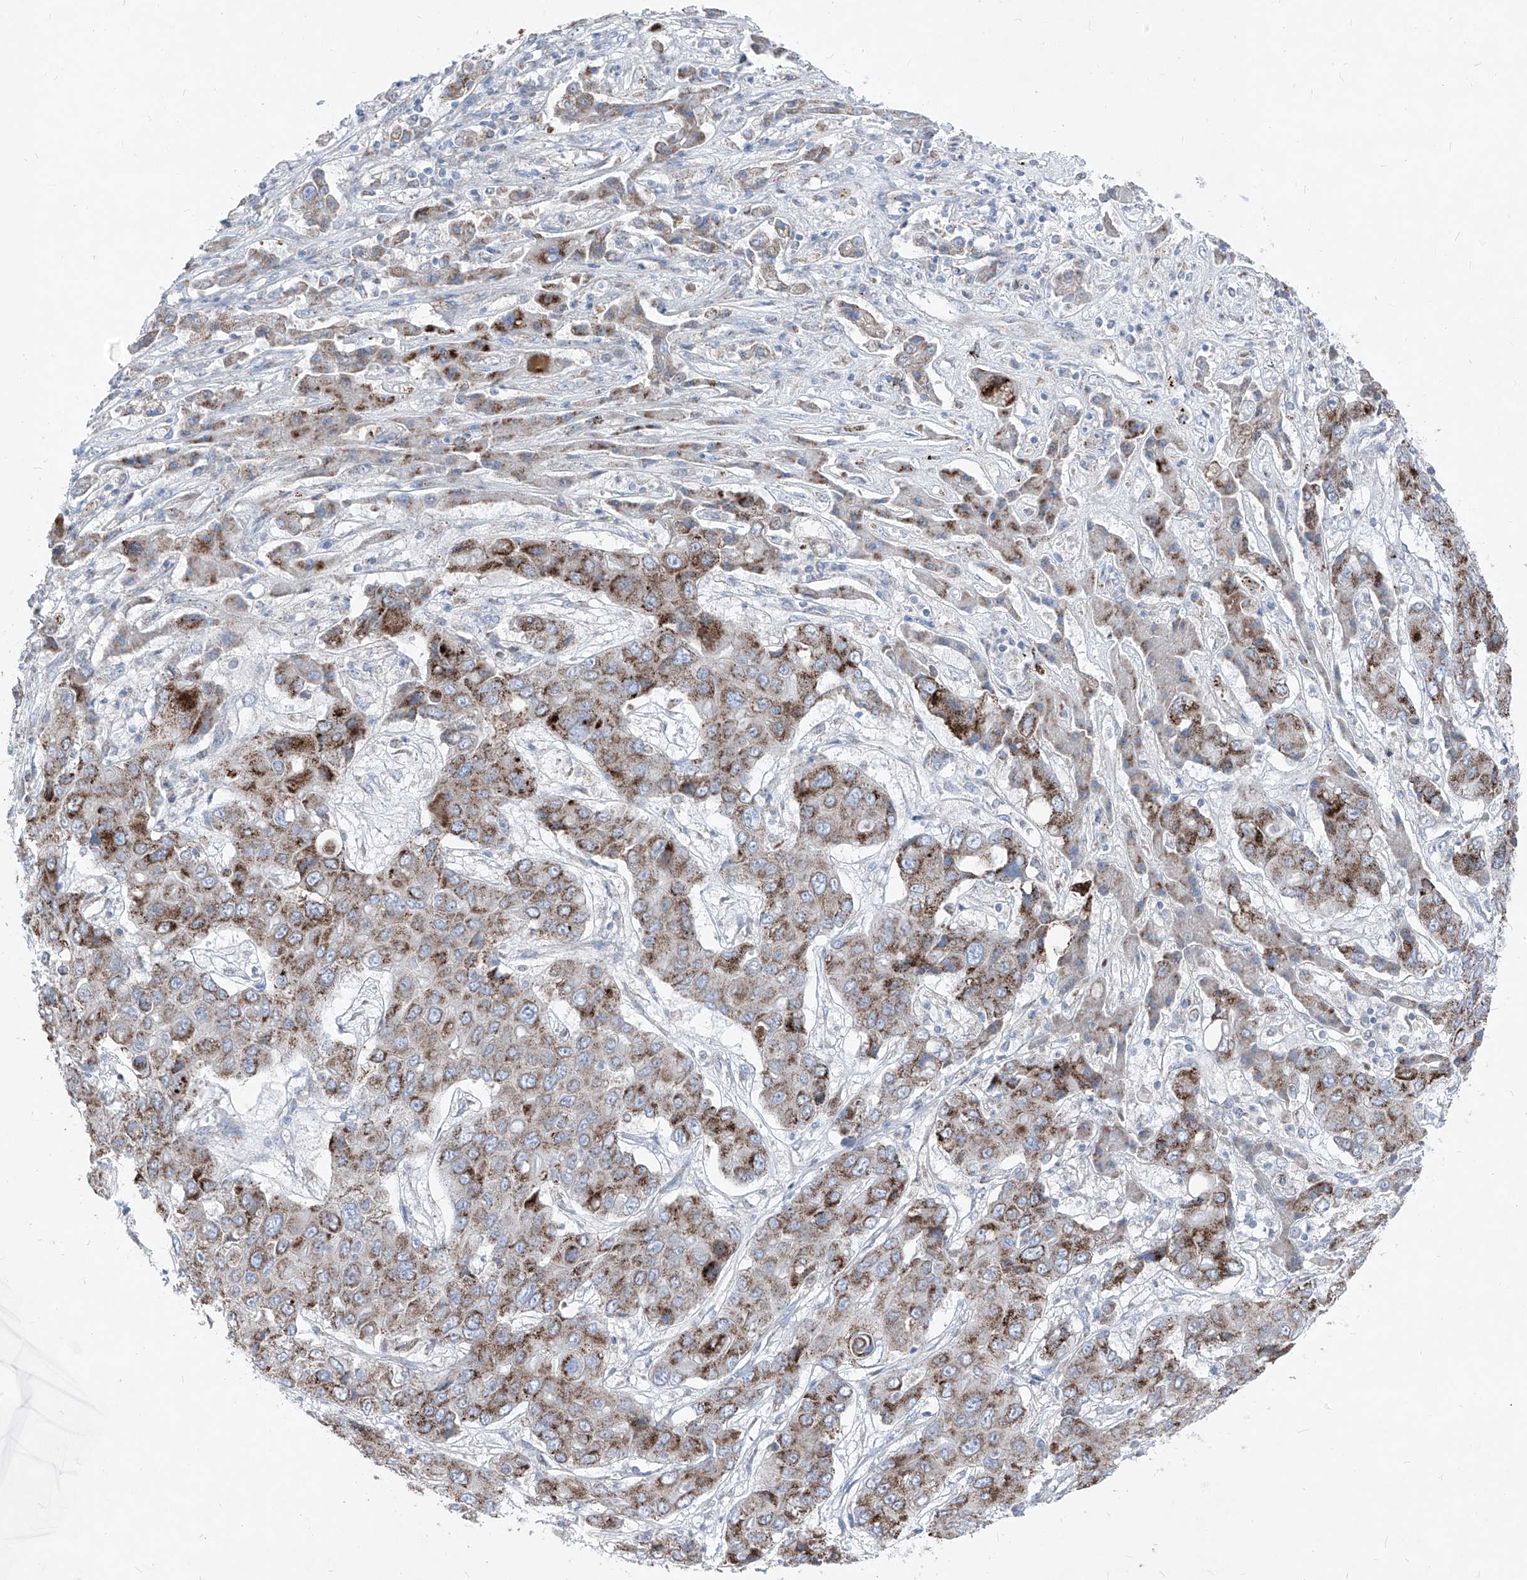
{"staining": {"intensity": "moderate", "quantity": ">75%", "location": "cytoplasmic/membranous"}, "tissue": "liver cancer", "cell_type": "Tumor cells", "image_type": "cancer", "snomed": [{"axis": "morphology", "description": "Cholangiocarcinoma"}, {"axis": "topography", "description": "Liver"}], "caption": "Immunohistochemistry (IHC) micrograph of neoplastic tissue: cholangiocarcinoma (liver) stained using immunohistochemistry shows medium levels of moderate protein expression localized specifically in the cytoplasmic/membranous of tumor cells, appearing as a cytoplasmic/membranous brown color.", "gene": "AGPS", "patient": {"sex": "male", "age": 67}}